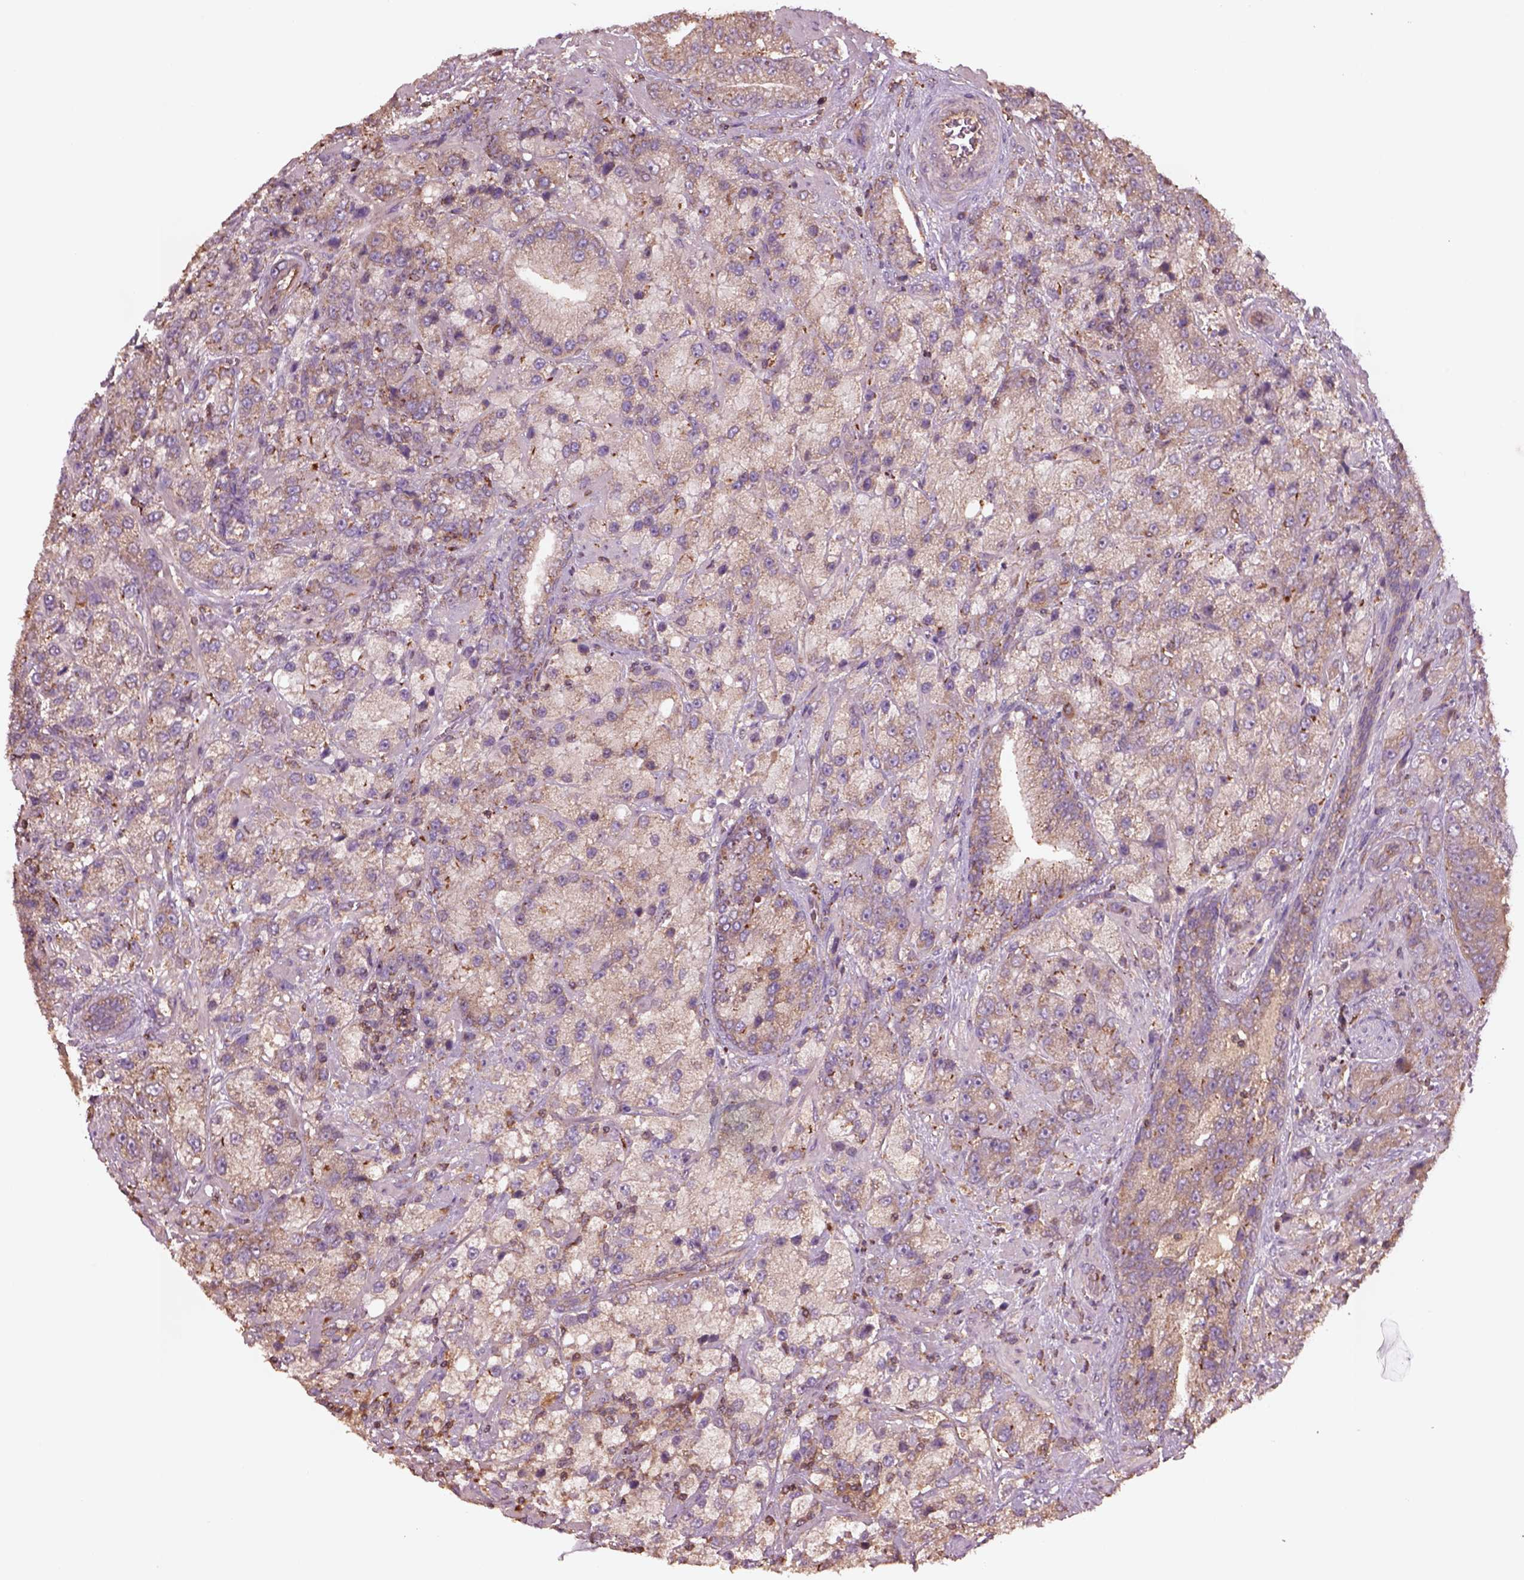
{"staining": {"intensity": "weak", "quantity": "25%-75%", "location": "cytoplasmic/membranous"}, "tissue": "prostate cancer", "cell_type": "Tumor cells", "image_type": "cancer", "snomed": [{"axis": "morphology", "description": "Adenocarcinoma, NOS"}, {"axis": "topography", "description": "Prostate"}], "caption": "An image showing weak cytoplasmic/membranous expression in approximately 25%-75% of tumor cells in prostate cancer (adenocarcinoma), as visualized by brown immunohistochemical staining.", "gene": "TRADD", "patient": {"sex": "male", "age": 63}}